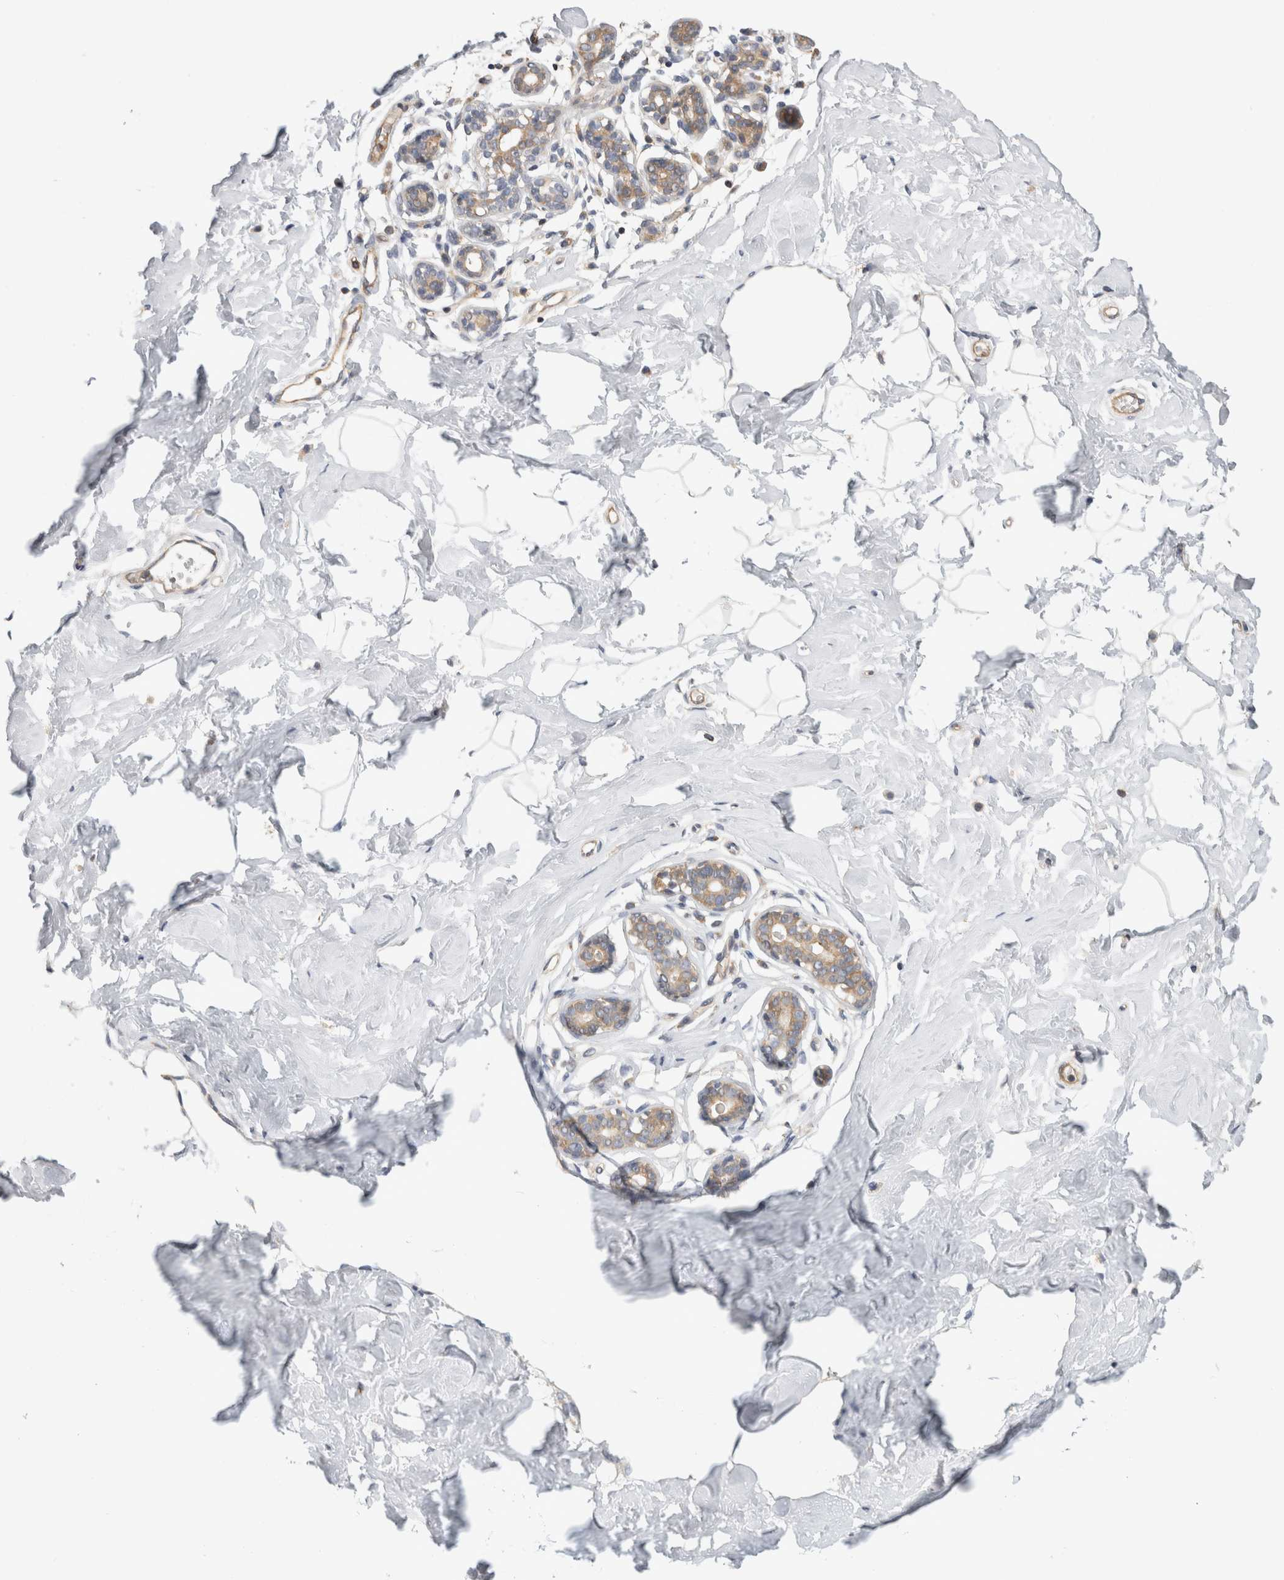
{"staining": {"intensity": "negative", "quantity": "none", "location": "none"}, "tissue": "breast", "cell_type": "Adipocytes", "image_type": "normal", "snomed": [{"axis": "morphology", "description": "Normal tissue, NOS"}, {"axis": "morphology", "description": "Adenoma, NOS"}, {"axis": "topography", "description": "Breast"}], "caption": "Unremarkable breast was stained to show a protein in brown. There is no significant positivity in adipocytes.", "gene": "GRIK2", "patient": {"sex": "female", "age": 23}}